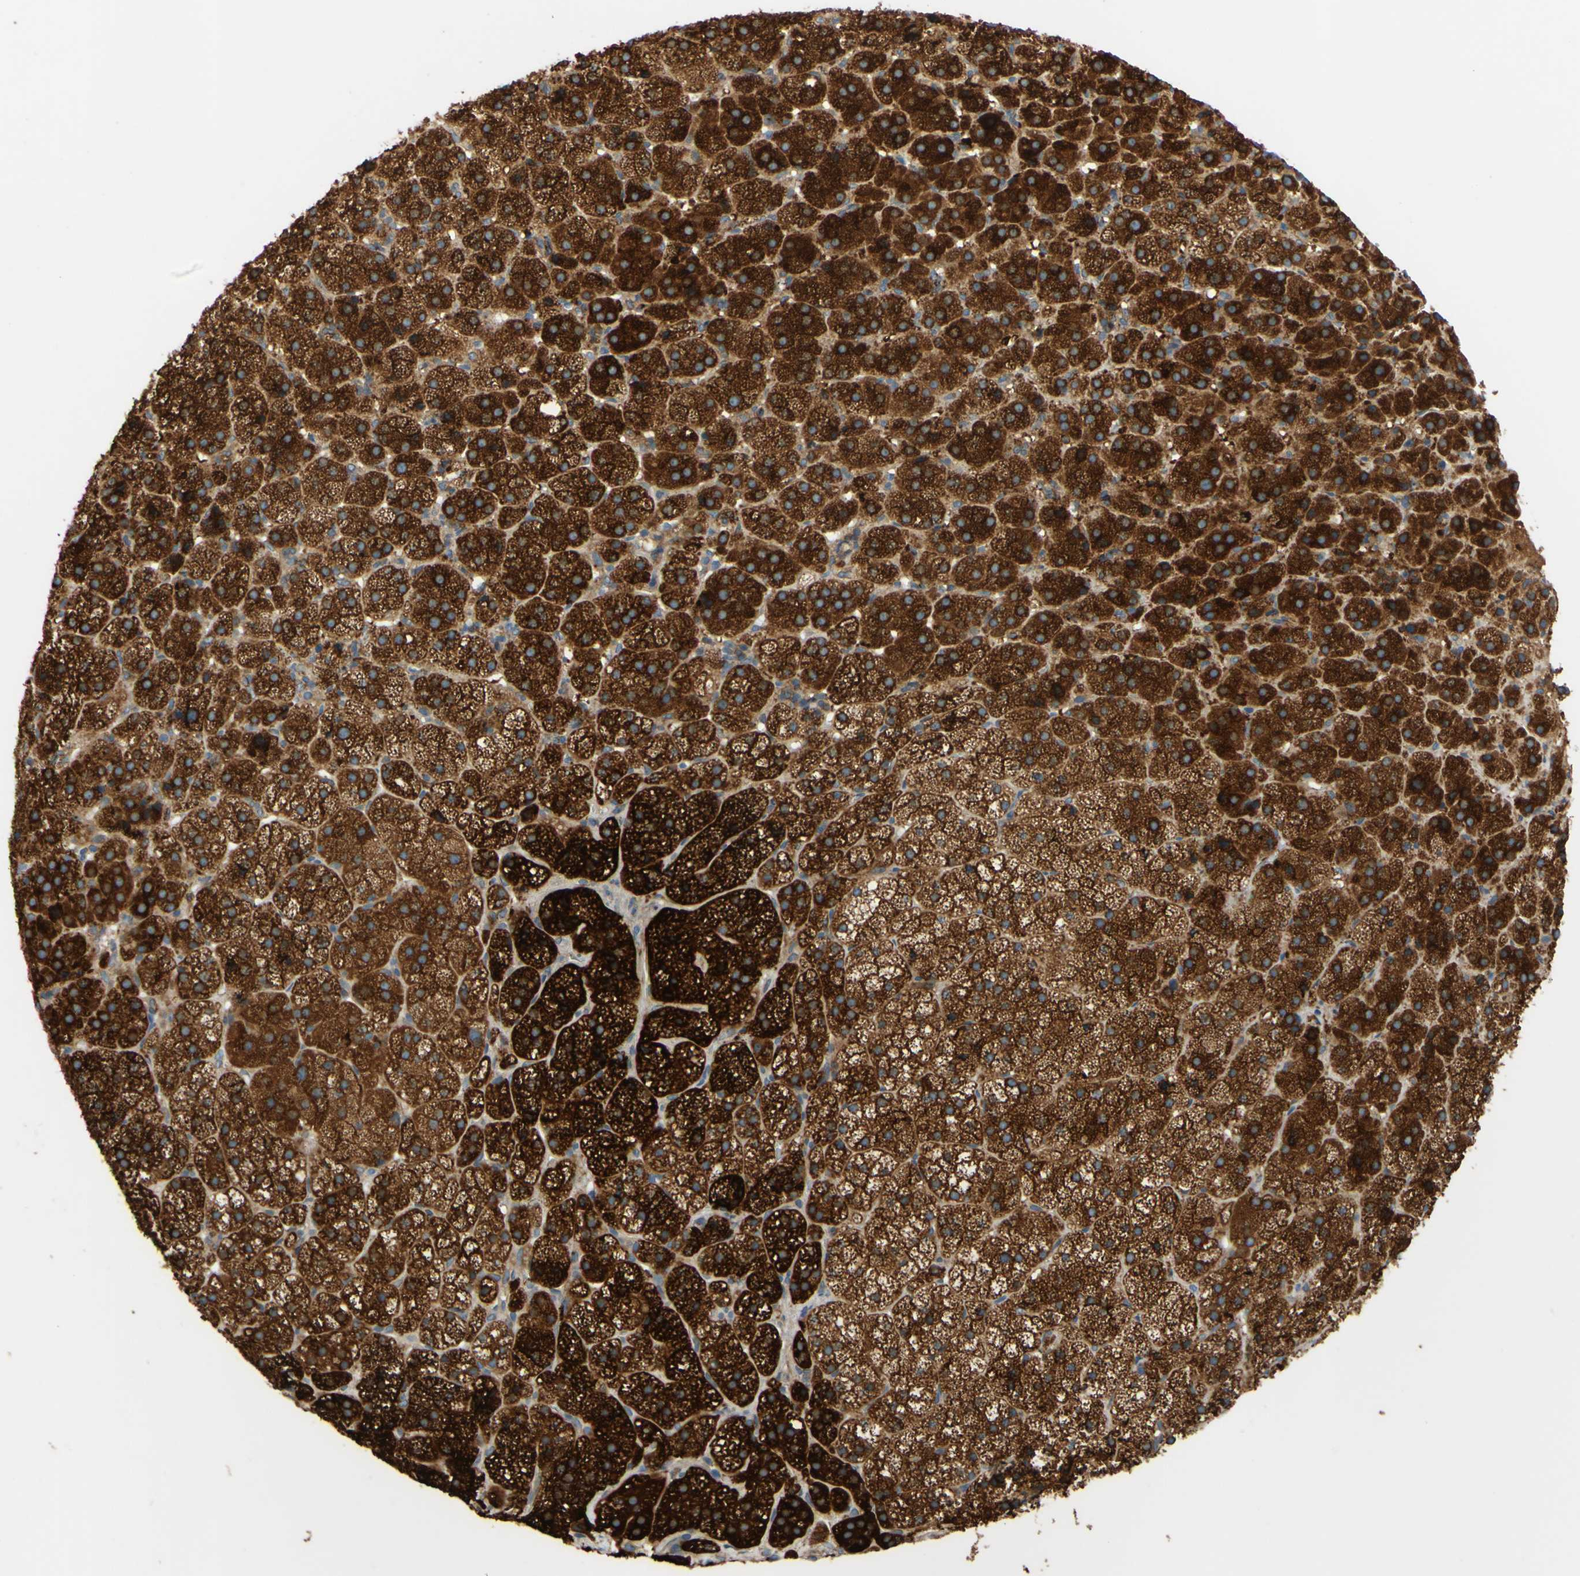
{"staining": {"intensity": "strong", "quantity": ">75%", "location": "cytoplasmic/membranous"}, "tissue": "adrenal gland", "cell_type": "Glandular cells", "image_type": "normal", "snomed": [{"axis": "morphology", "description": "Normal tissue, NOS"}, {"axis": "topography", "description": "Adrenal gland"}], "caption": "Brown immunohistochemical staining in normal adrenal gland displays strong cytoplasmic/membranous positivity in approximately >75% of glandular cells. Nuclei are stained in blue.", "gene": "POR", "patient": {"sex": "female", "age": 57}}